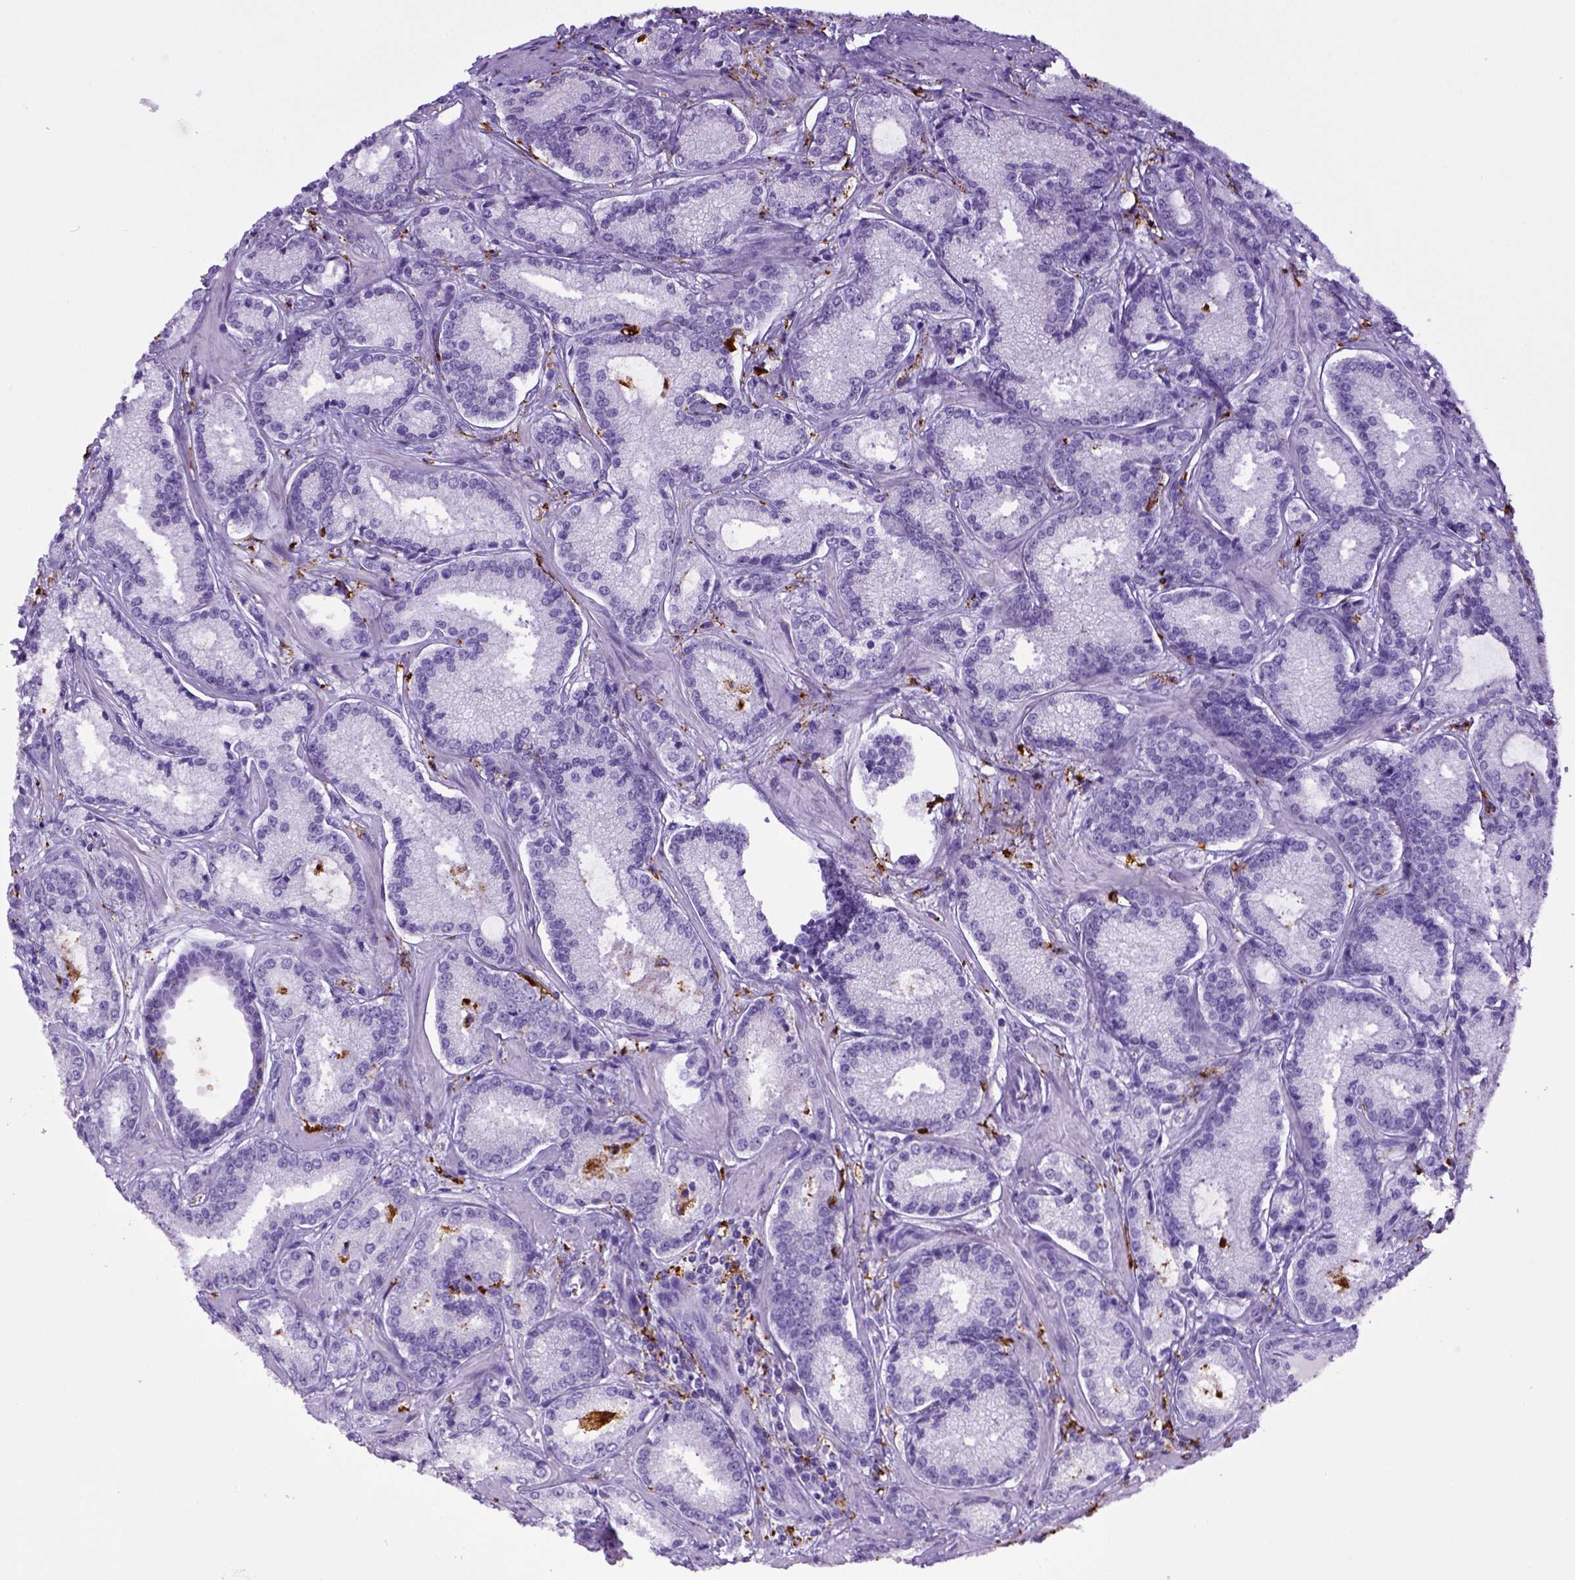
{"staining": {"intensity": "negative", "quantity": "none", "location": "none"}, "tissue": "prostate cancer", "cell_type": "Tumor cells", "image_type": "cancer", "snomed": [{"axis": "morphology", "description": "Adenocarcinoma, Low grade"}, {"axis": "topography", "description": "Prostate"}], "caption": "The histopathology image shows no staining of tumor cells in prostate cancer. (Brightfield microscopy of DAB (3,3'-diaminobenzidine) immunohistochemistry (IHC) at high magnification).", "gene": "CD68", "patient": {"sex": "male", "age": 56}}